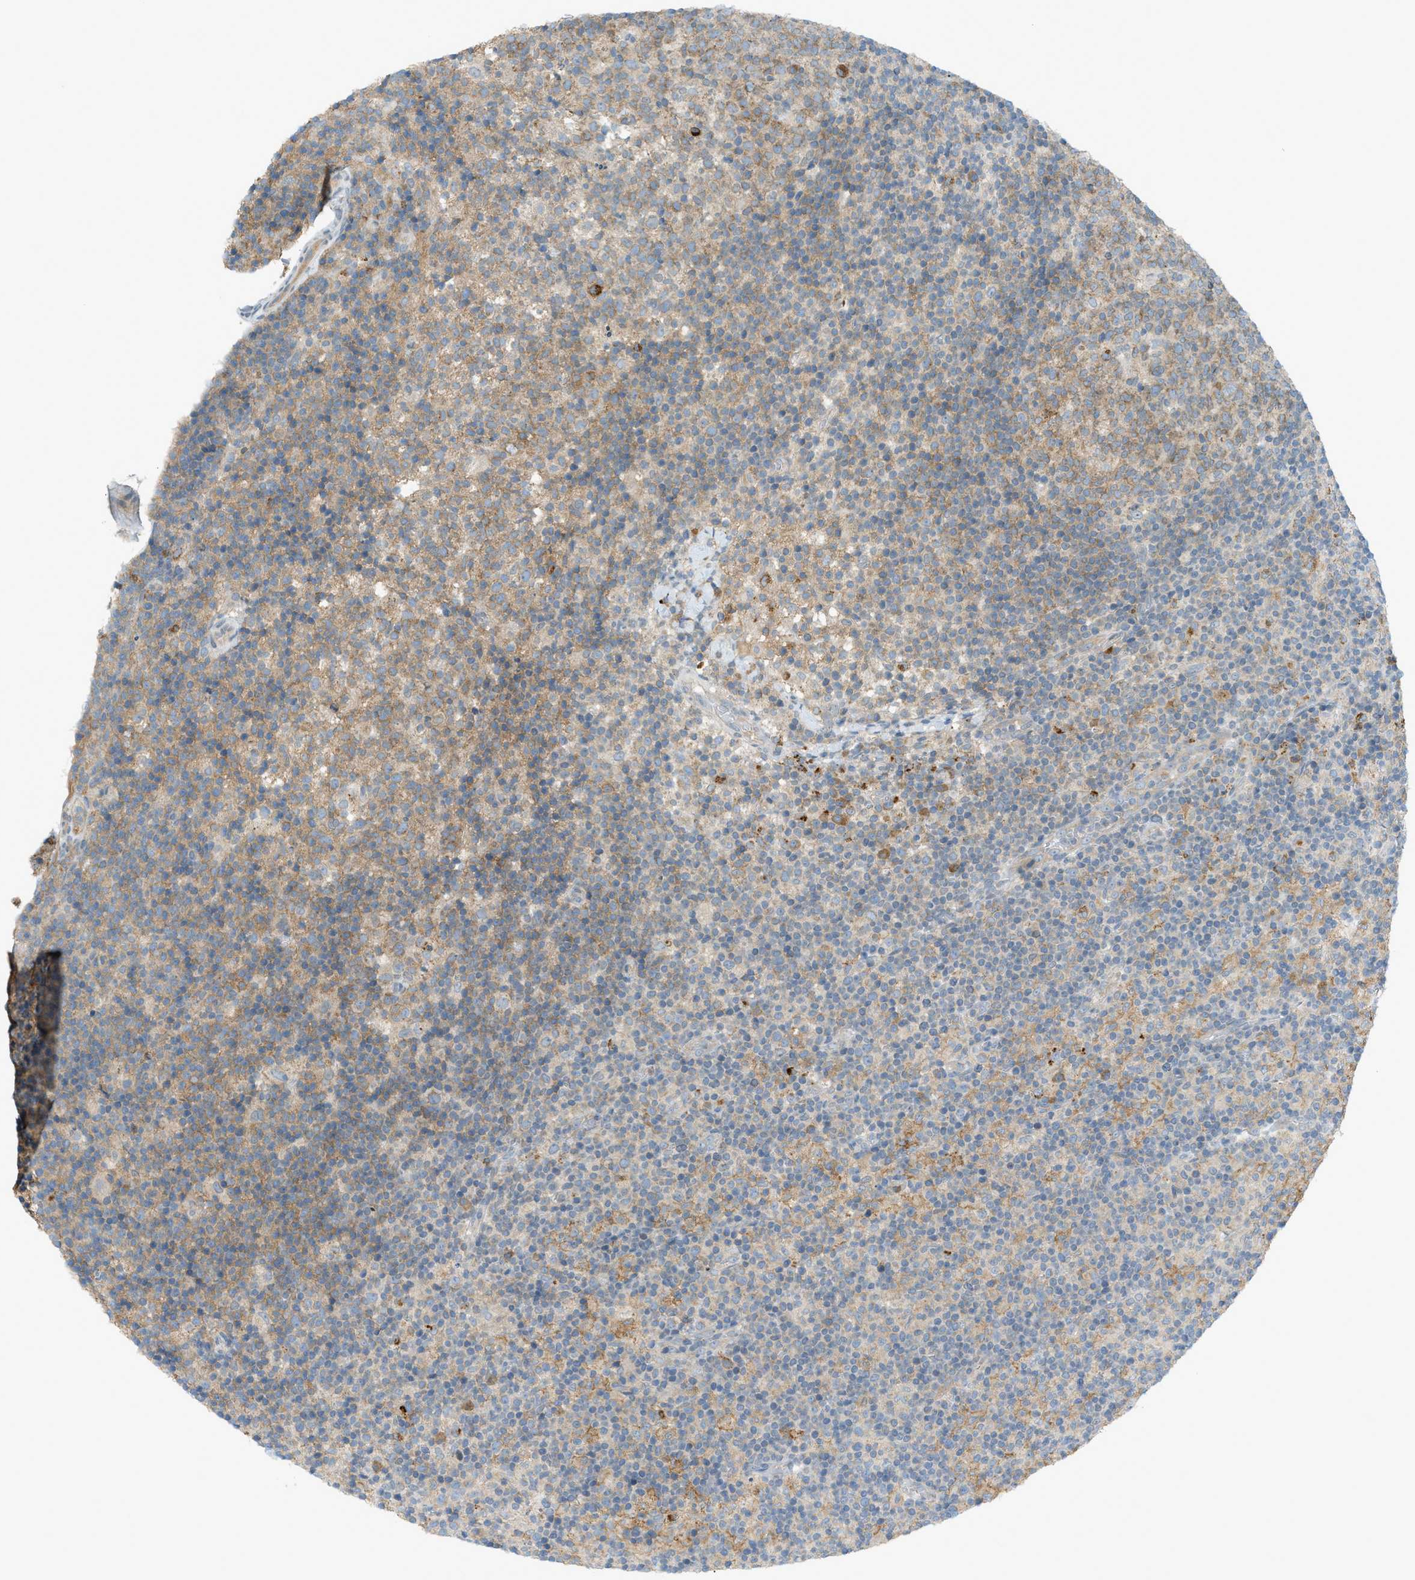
{"staining": {"intensity": "moderate", "quantity": "<25%", "location": "cytoplasmic/membranous"}, "tissue": "lymph node", "cell_type": "Germinal center cells", "image_type": "normal", "snomed": [{"axis": "morphology", "description": "Normal tissue, NOS"}, {"axis": "morphology", "description": "Inflammation, NOS"}, {"axis": "topography", "description": "Lymph node"}], "caption": "IHC staining of normal lymph node, which shows low levels of moderate cytoplasmic/membranous expression in approximately <25% of germinal center cells indicating moderate cytoplasmic/membranous protein staining. The staining was performed using DAB (3,3'-diaminobenzidine) (brown) for protein detection and nuclei were counterstained in hematoxylin (blue).", "gene": "DYRK1A", "patient": {"sex": "male", "age": 55}}